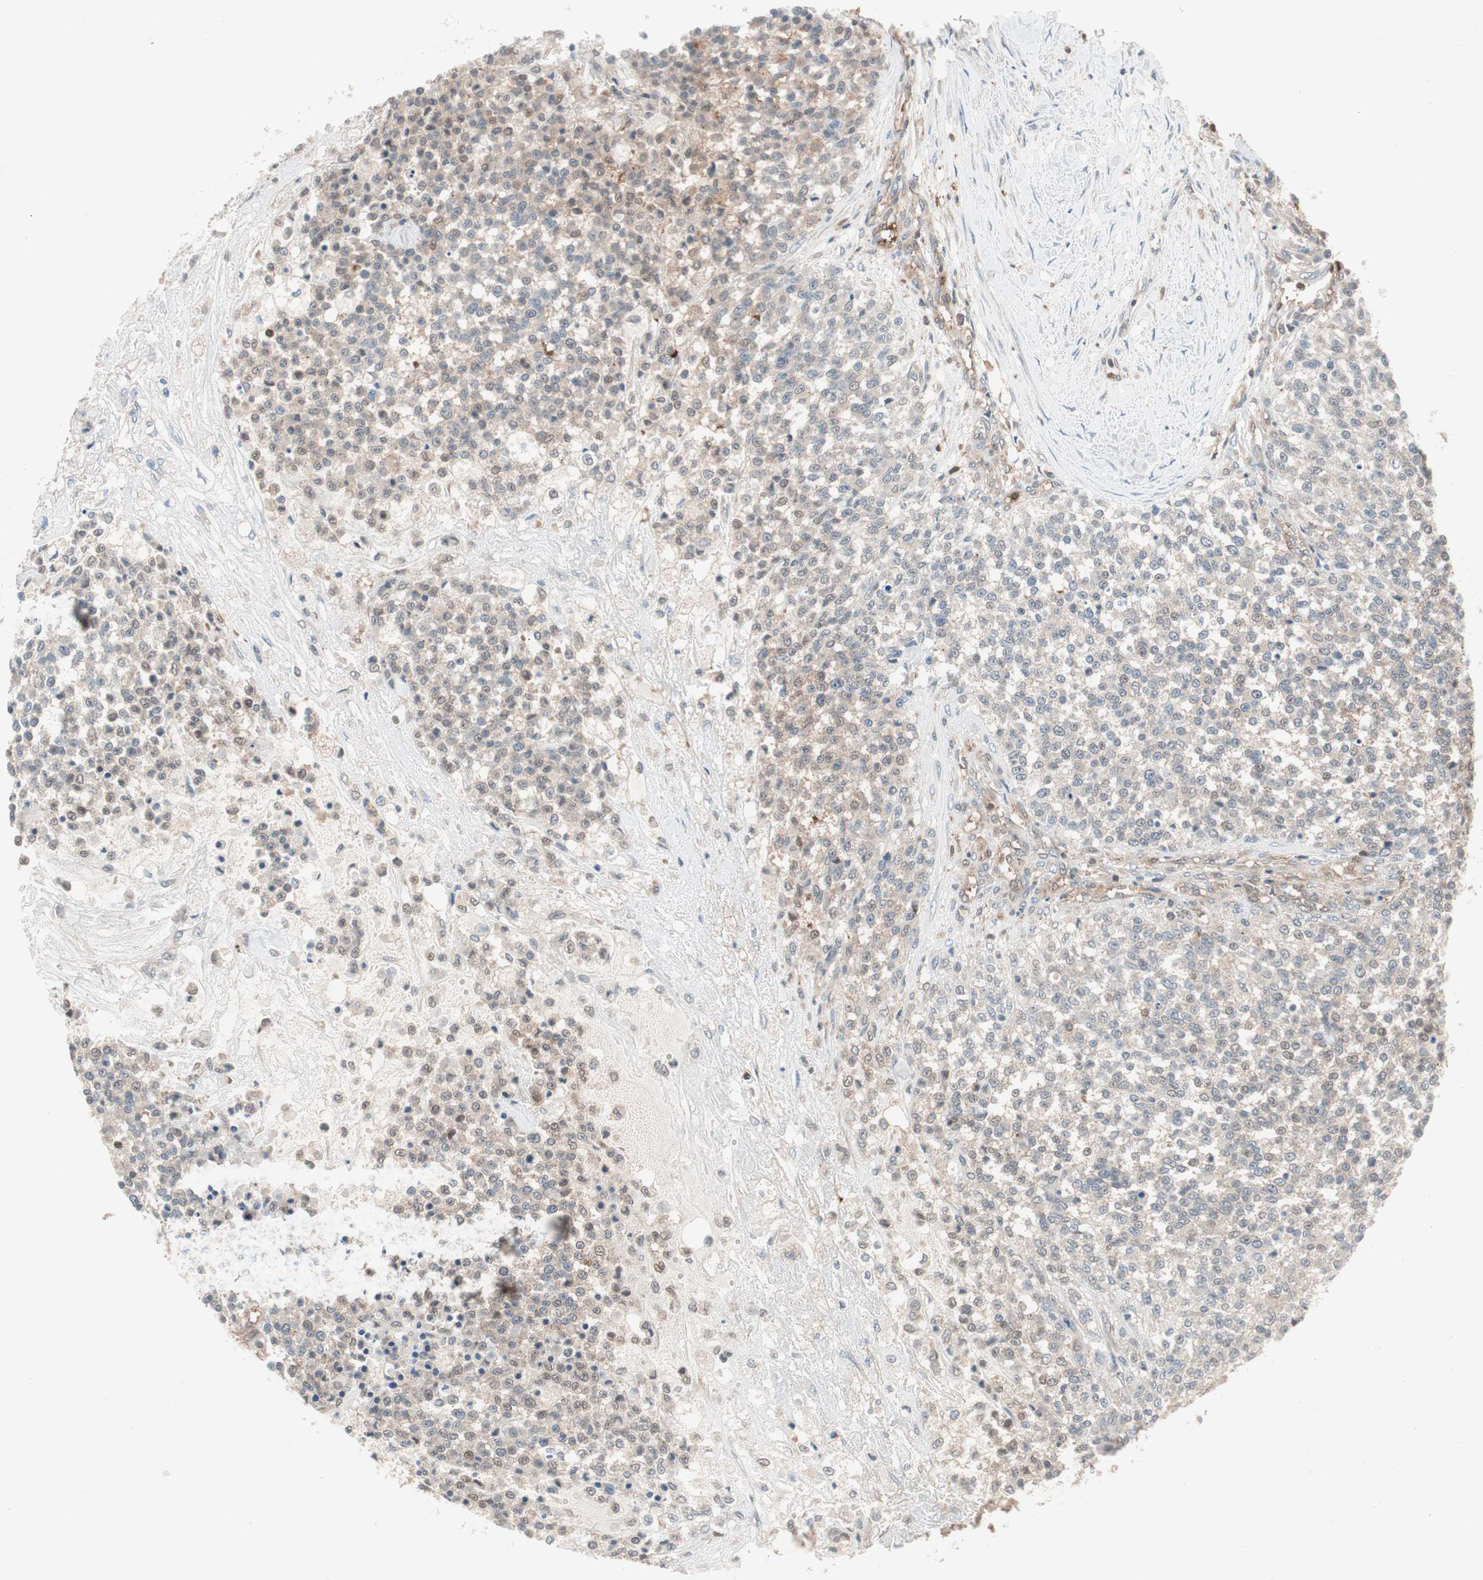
{"staining": {"intensity": "weak", "quantity": "25%-75%", "location": "cytoplasmic/membranous"}, "tissue": "testis cancer", "cell_type": "Tumor cells", "image_type": "cancer", "snomed": [{"axis": "morphology", "description": "Seminoma, NOS"}, {"axis": "topography", "description": "Testis"}], "caption": "Human testis cancer (seminoma) stained with a brown dye exhibits weak cytoplasmic/membranous positive expression in about 25%-75% of tumor cells.", "gene": "GALT", "patient": {"sex": "male", "age": 59}}